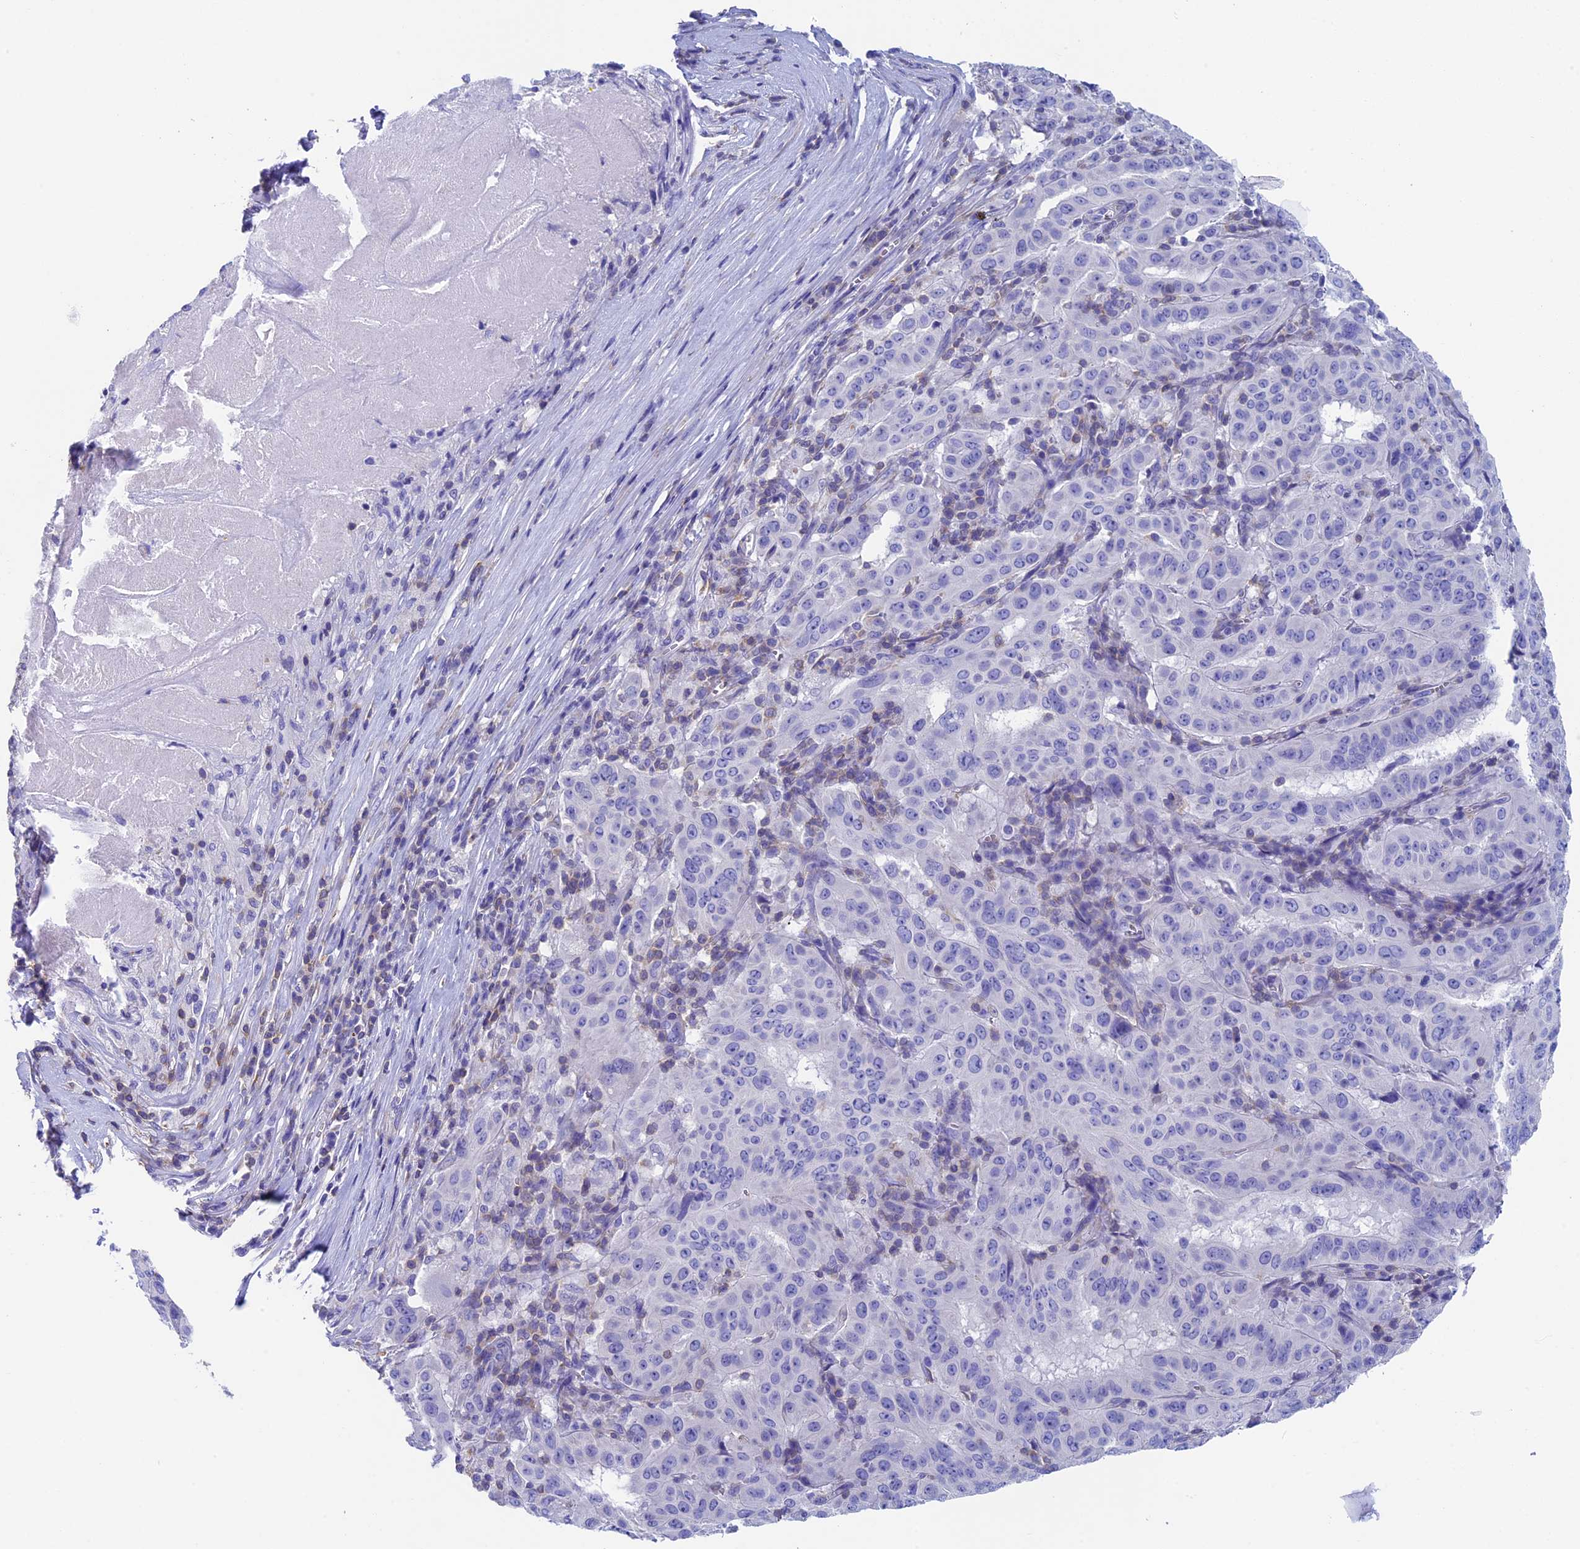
{"staining": {"intensity": "negative", "quantity": "none", "location": "none"}, "tissue": "pancreatic cancer", "cell_type": "Tumor cells", "image_type": "cancer", "snomed": [{"axis": "morphology", "description": "Adenocarcinoma, NOS"}, {"axis": "topography", "description": "Pancreas"}], "caption": "High magnification brightfield microscopy of pancreatic cancer (adenocarcinoma) stained with DAB (3,3'-diaminobenzidine) (brown) and counterstained with hematoxylin (blue): tumor cells show no significant expression.", "gene": "SEPTIN1", "patient": {"sex": "male", "age": 63}}